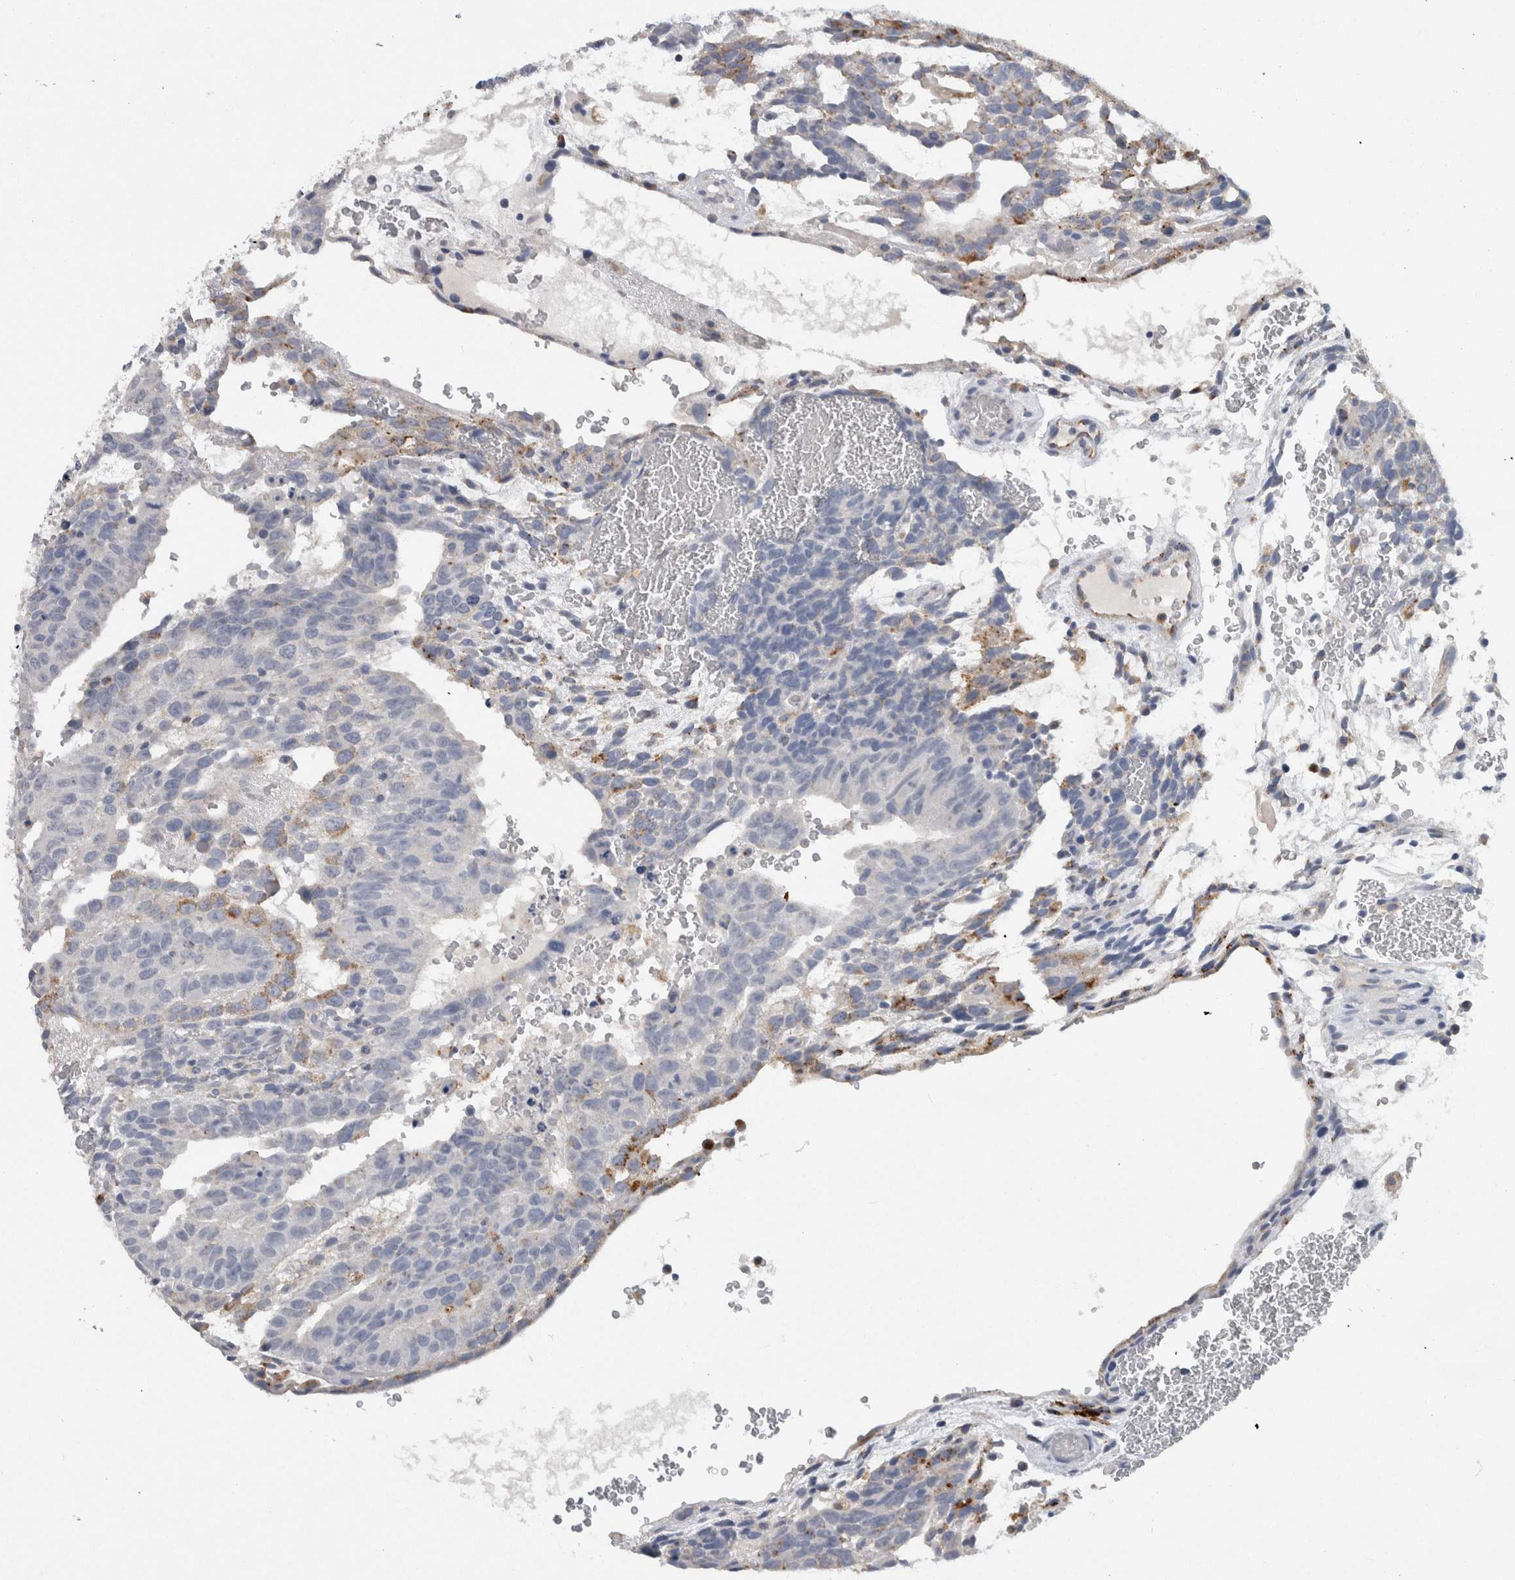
{"staining": {"intensity": "moderate", "quantity": "<25%", "location": "cytoplasmic/membranous"}, "tissue": "testis cancer", "cell_type": "Tumor cells", "image_type": "cancer", "snomed": [{"axis": "morphology", "description": "Seminoma, NOS"}, {"axis": "morphology", "description": "Carcinoma, Embryonal, NOS"}, {"axis": "topography", "description": "Testis"}], "caption": "The immunohistochemical stain shows moderate cytoplasmic/membranous expression in tumor cells of seminoma (testis) tissue.", "gene": "CD63", "patient": {"sex": "male", "age": 52}}